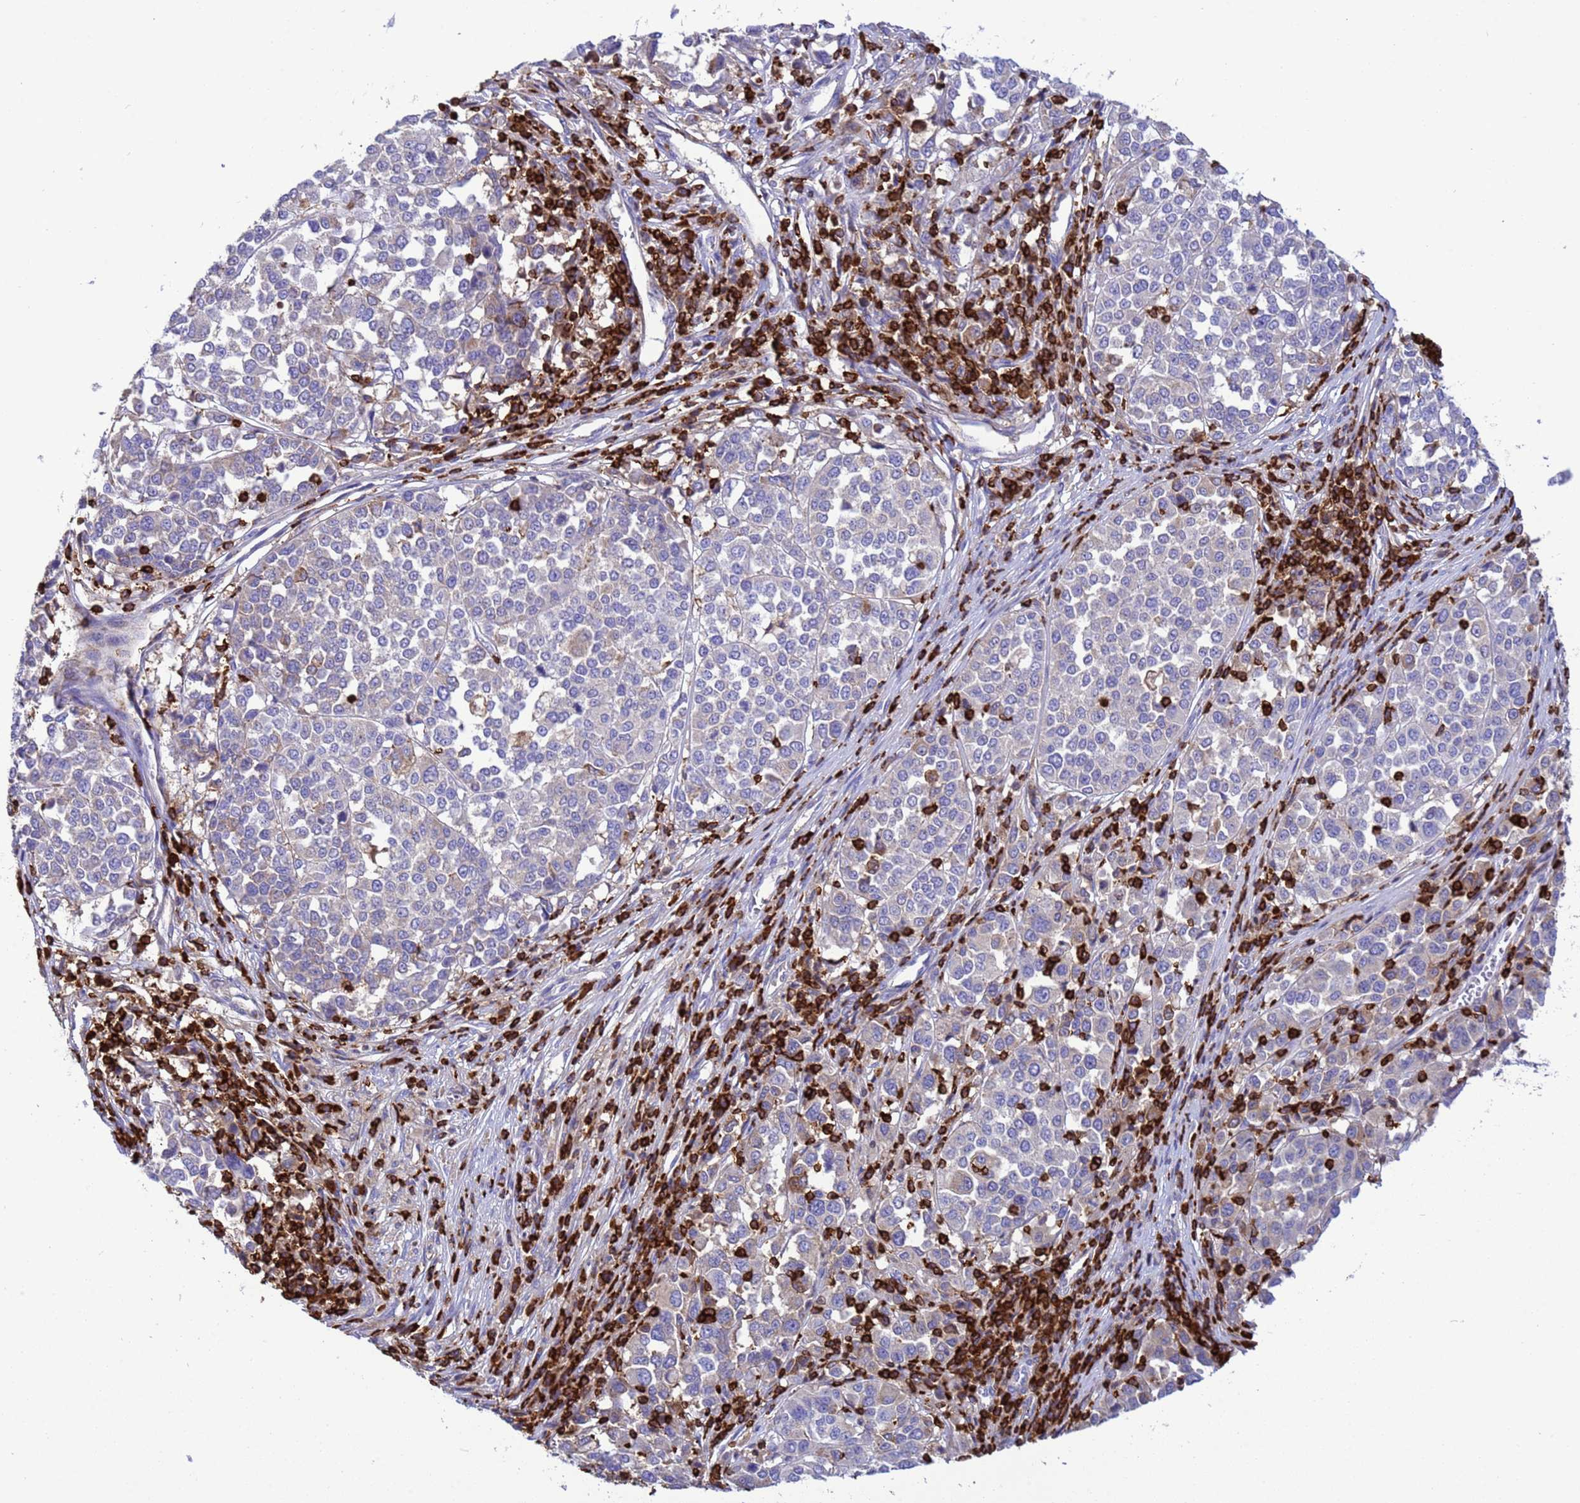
{"staining": {"intensity": "negative", "quantity": "none", "location": "none"}, "tissue": "melanoma", "cell_type": "Tumor cells", "image_type": "cancer", "snomed": [{"axis": "morphology", "description": "Malignant melanoma, Metastatic site"}, {"axis": "topography", "description": "Lymph node"}], "caption": "Malignant melanoma (metastatic site) was stained to show a protein in brown. There is no significant expression in tumor cells.", "gene": "EZR", "patient": {"sex": "male", "age": 44}}